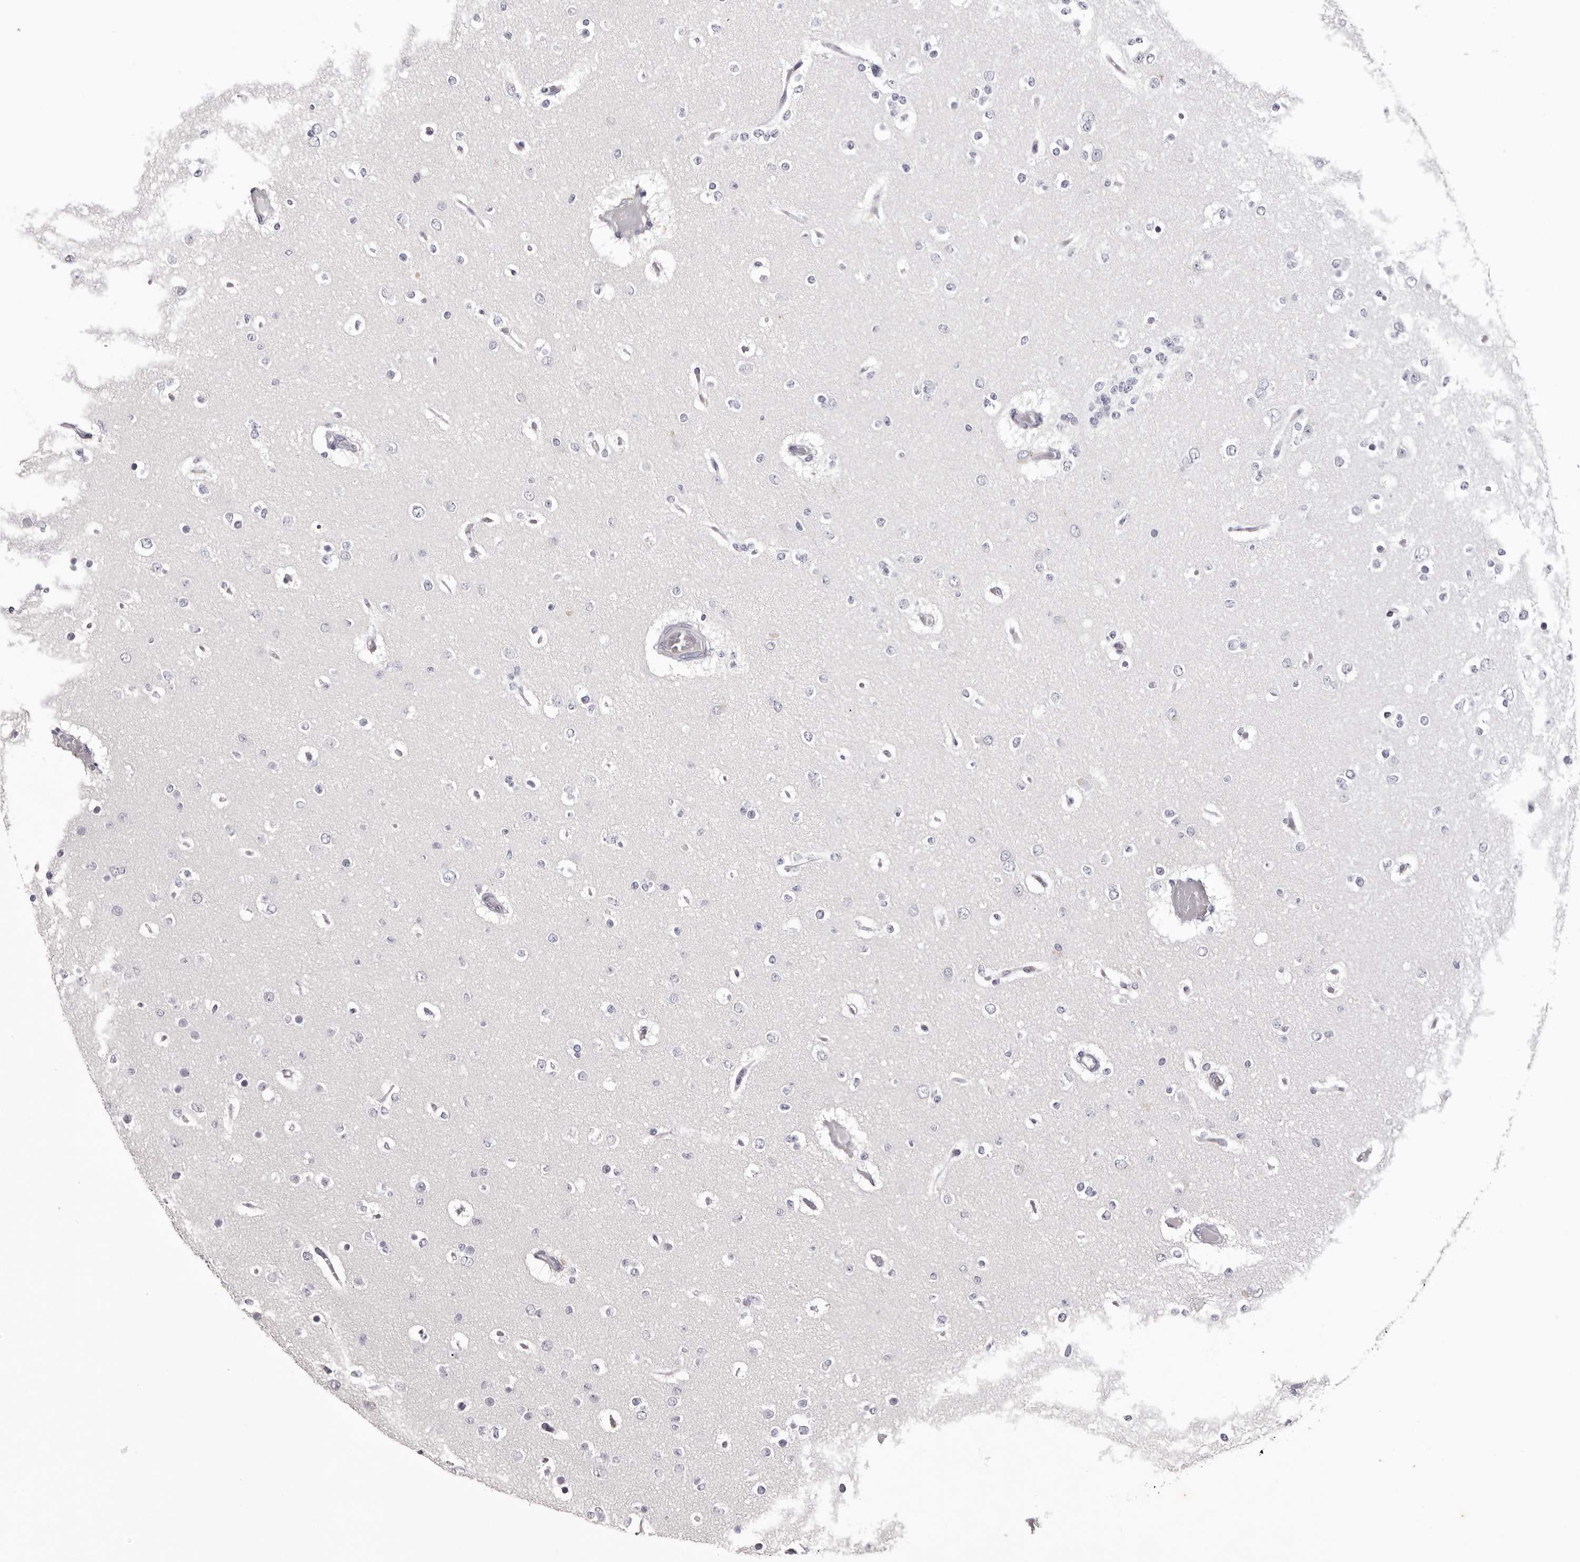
{"staining": {"intensity": "negative", "quantity": "none", "location": "none"}, "tissue": "glioma", "cell_type": "Tumor cells", "image_type": "cancer", "snomed": [{"axis": "morphology", "description": "Glioma, malignant, Low grade"}, {"axis": "topography", "description": "Brain"}], "caption": "IHC image of neoplastic tissue: human glioma stained with DAB (3,3'-diaminobenzidine) displays no significant protein expression in tumor cells. (Stains: DAB (3,3'-diaminobenzidine) IHC with hematoxylin counter stain, Microscopy: brightfield microscopy at high magnification).", "gene": "CA6", "patient": {"sex": "female", "age": 22}}